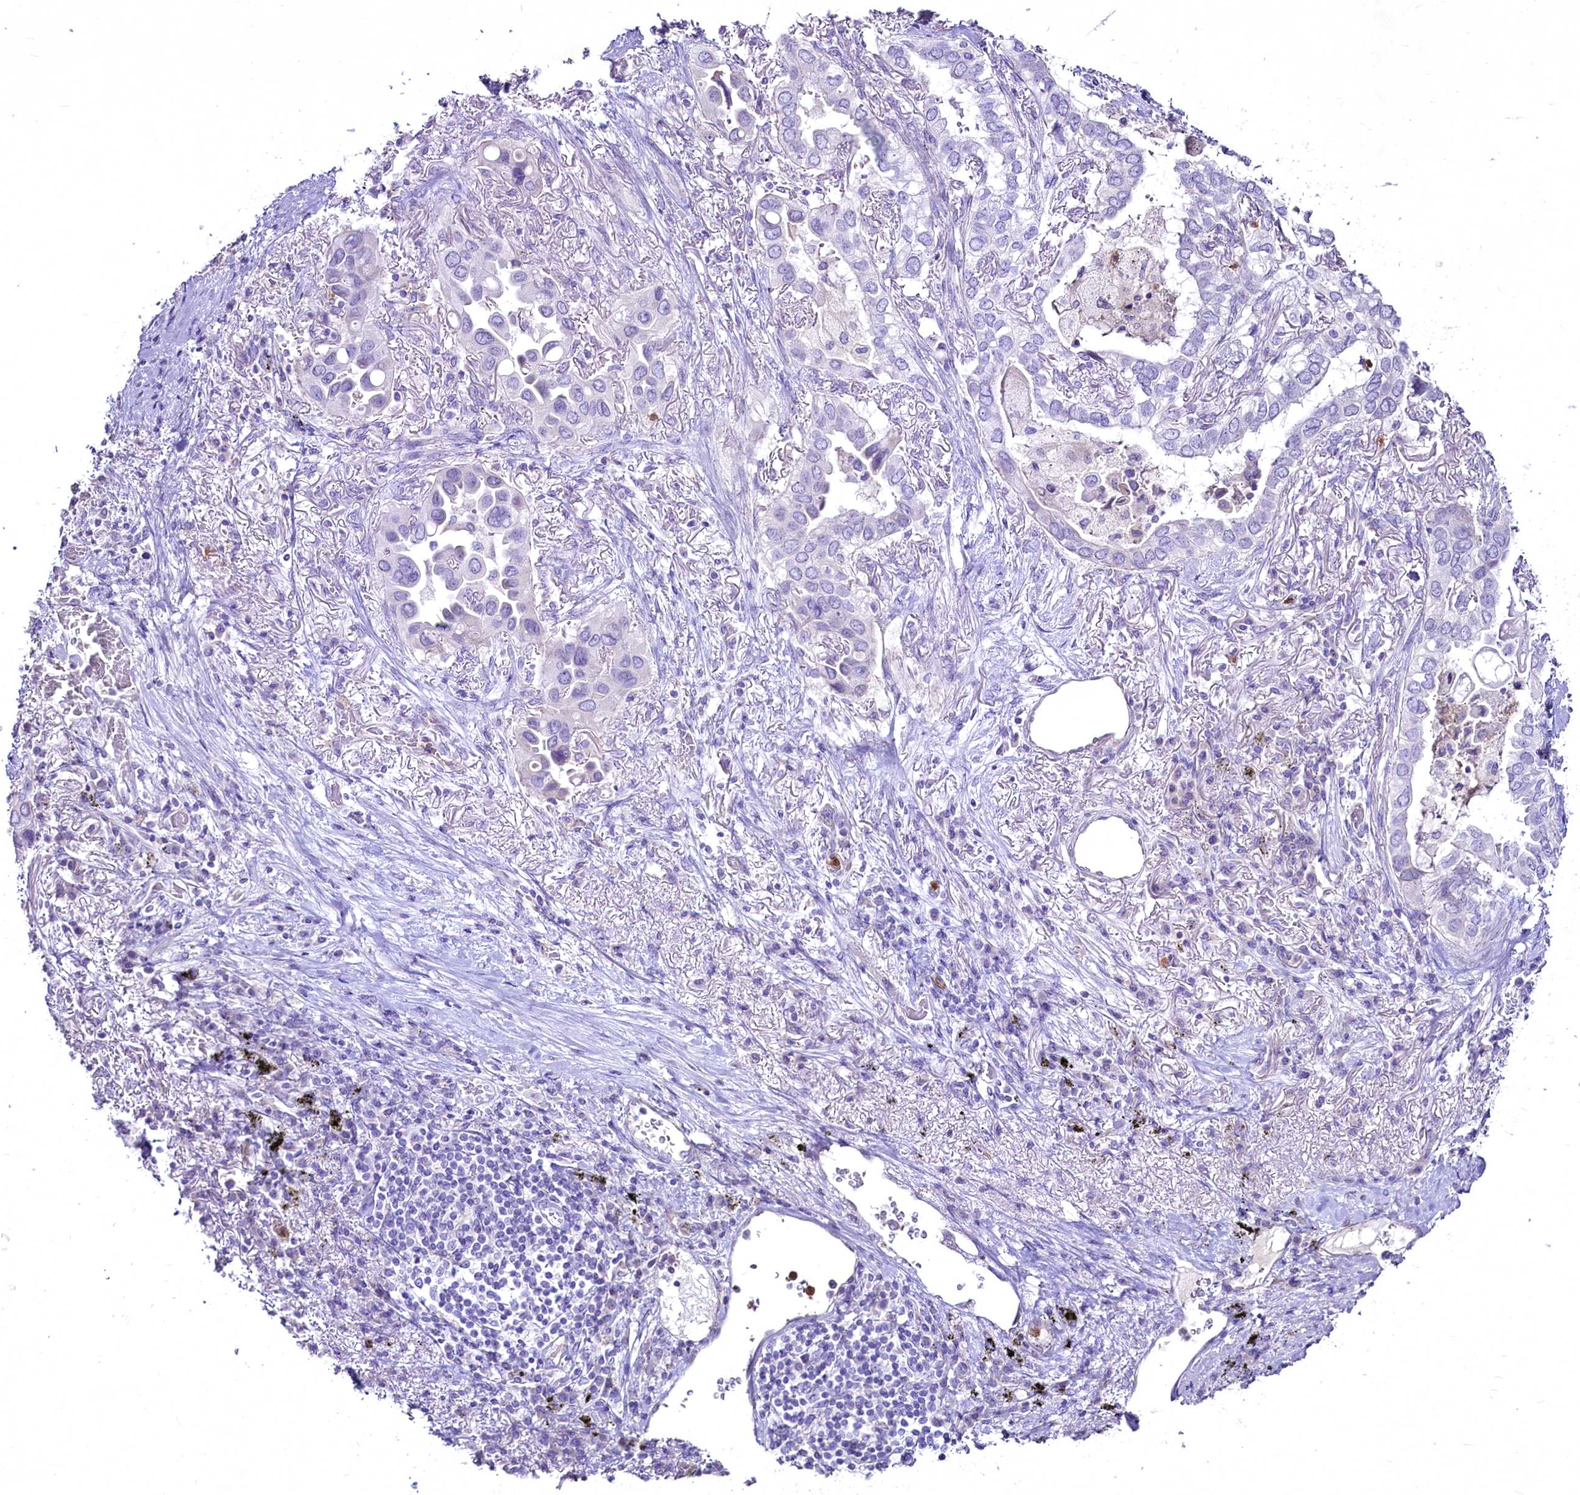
{"staining": {"intensity": "negative", "quantity": "none", "location": "none"}, "tissue": "lung cancer", "cell_type": "Tumor cells", "image_type": "cancer", "snomed": [{"axis": "morphology", "description": "Adenocarcinoma, NOS"}, {"axis": "topography", "description": "Lung"}], "caption": "Micrograph shows no significant protein expression in tumor cells of lung cancer (adenocarcinoma). The staining is performed using DAB brown chromogen with nuclei counter-stained in using hematoxylin.", "gene": "FAM209B", "patient": {"sex": "female", "age": 76}}